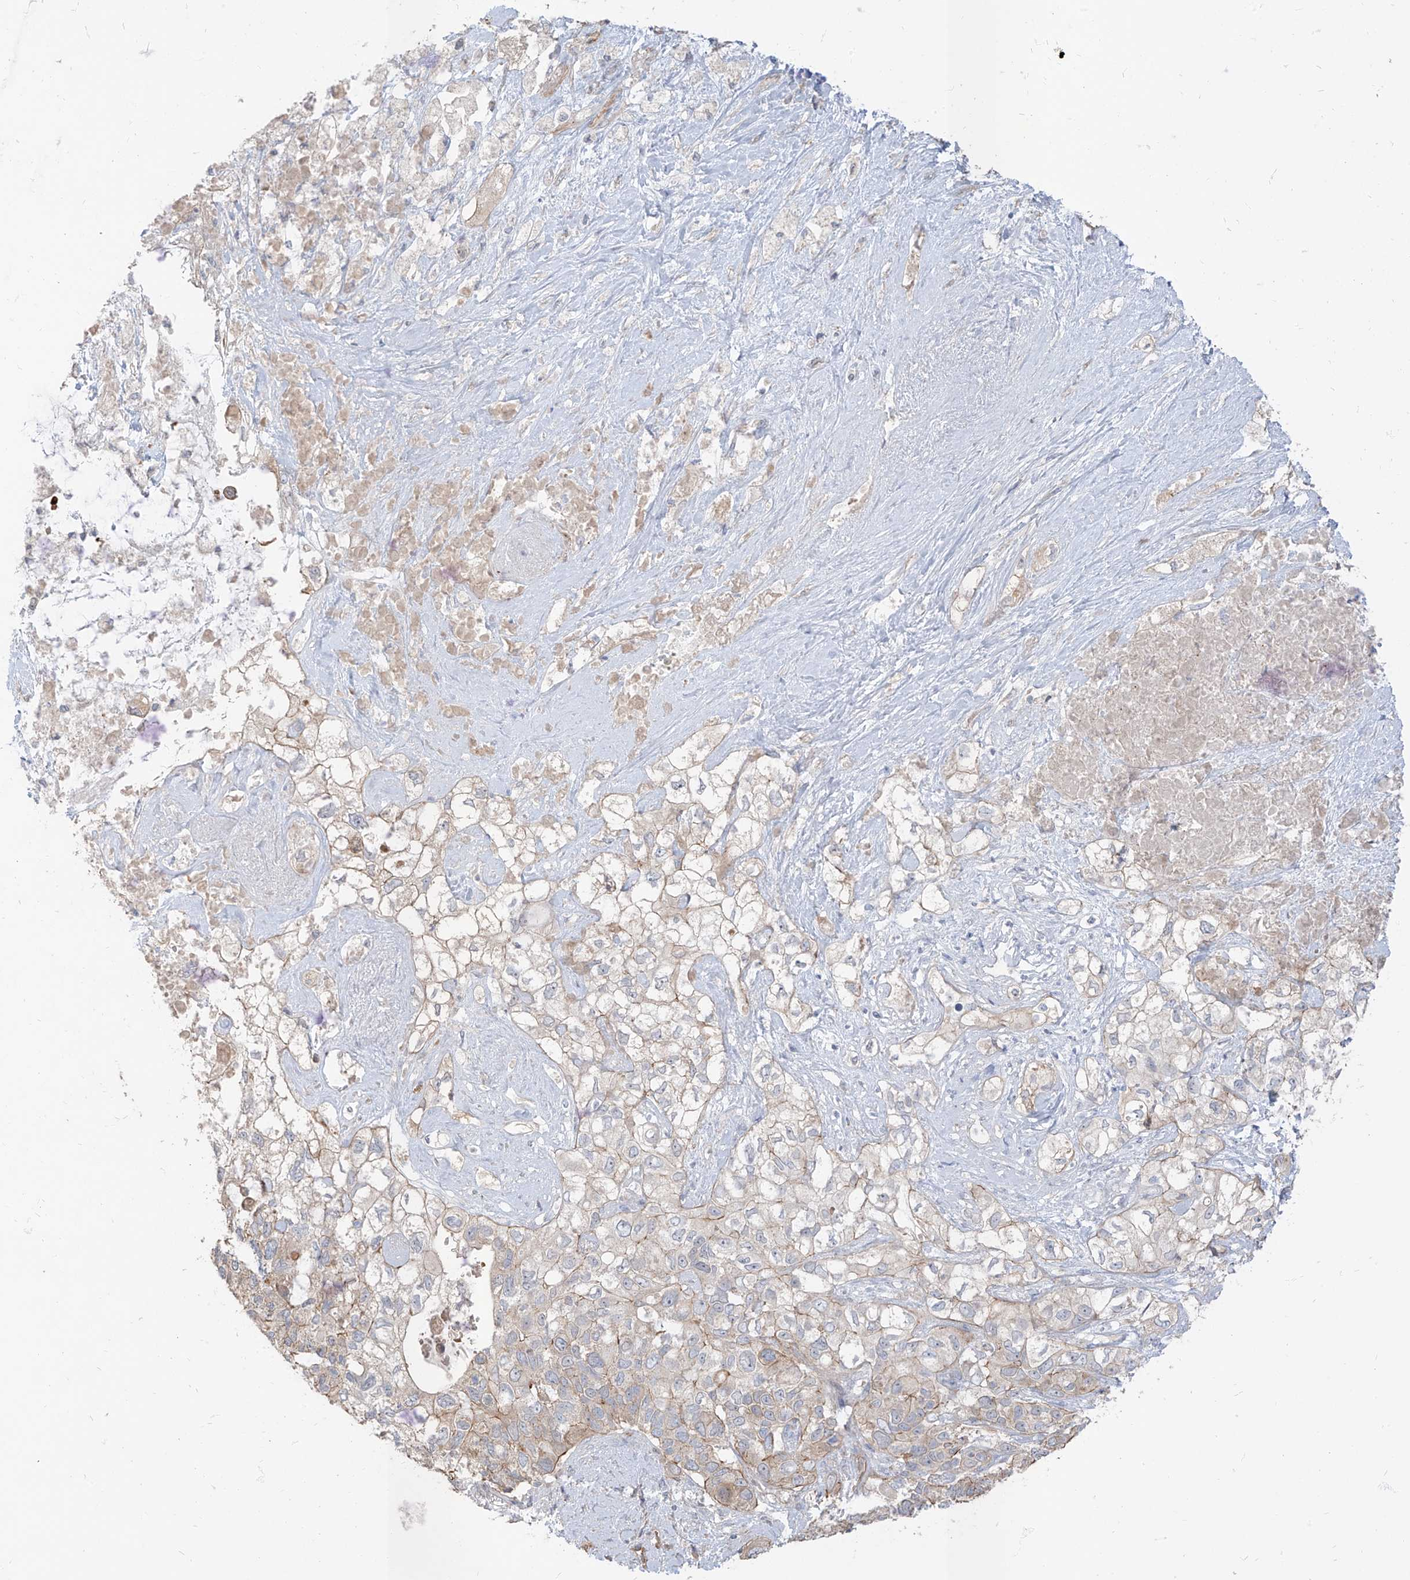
{"staining": {"intensity": "moderate", "quantity": "<25%", "location": "cytoplasmic/membranous"}, "tissue": "pancreatic cancer", "cell_type": "Tumor cells", "image_type": "cancer", "snomed": [{"axis": "morphology", "description": "Adenocarcinoma, NOS"}, {"axis": "topography", "description": "Pancreas"}], "caption": "The immunohistochemical stain shows moderate cytoplasmic/membranous staining in tumor cells of pancreatic adenocarcinoma tissue. The staining was performed using DAB (3,3'-diaminobenzidine) to visualize the protein expression in brown, while the nuclei were stained in blue with hematoxylin (Magnification: 20x).", "gene": "EPHX4", "patient": {"sex": "female", "age": 56}}